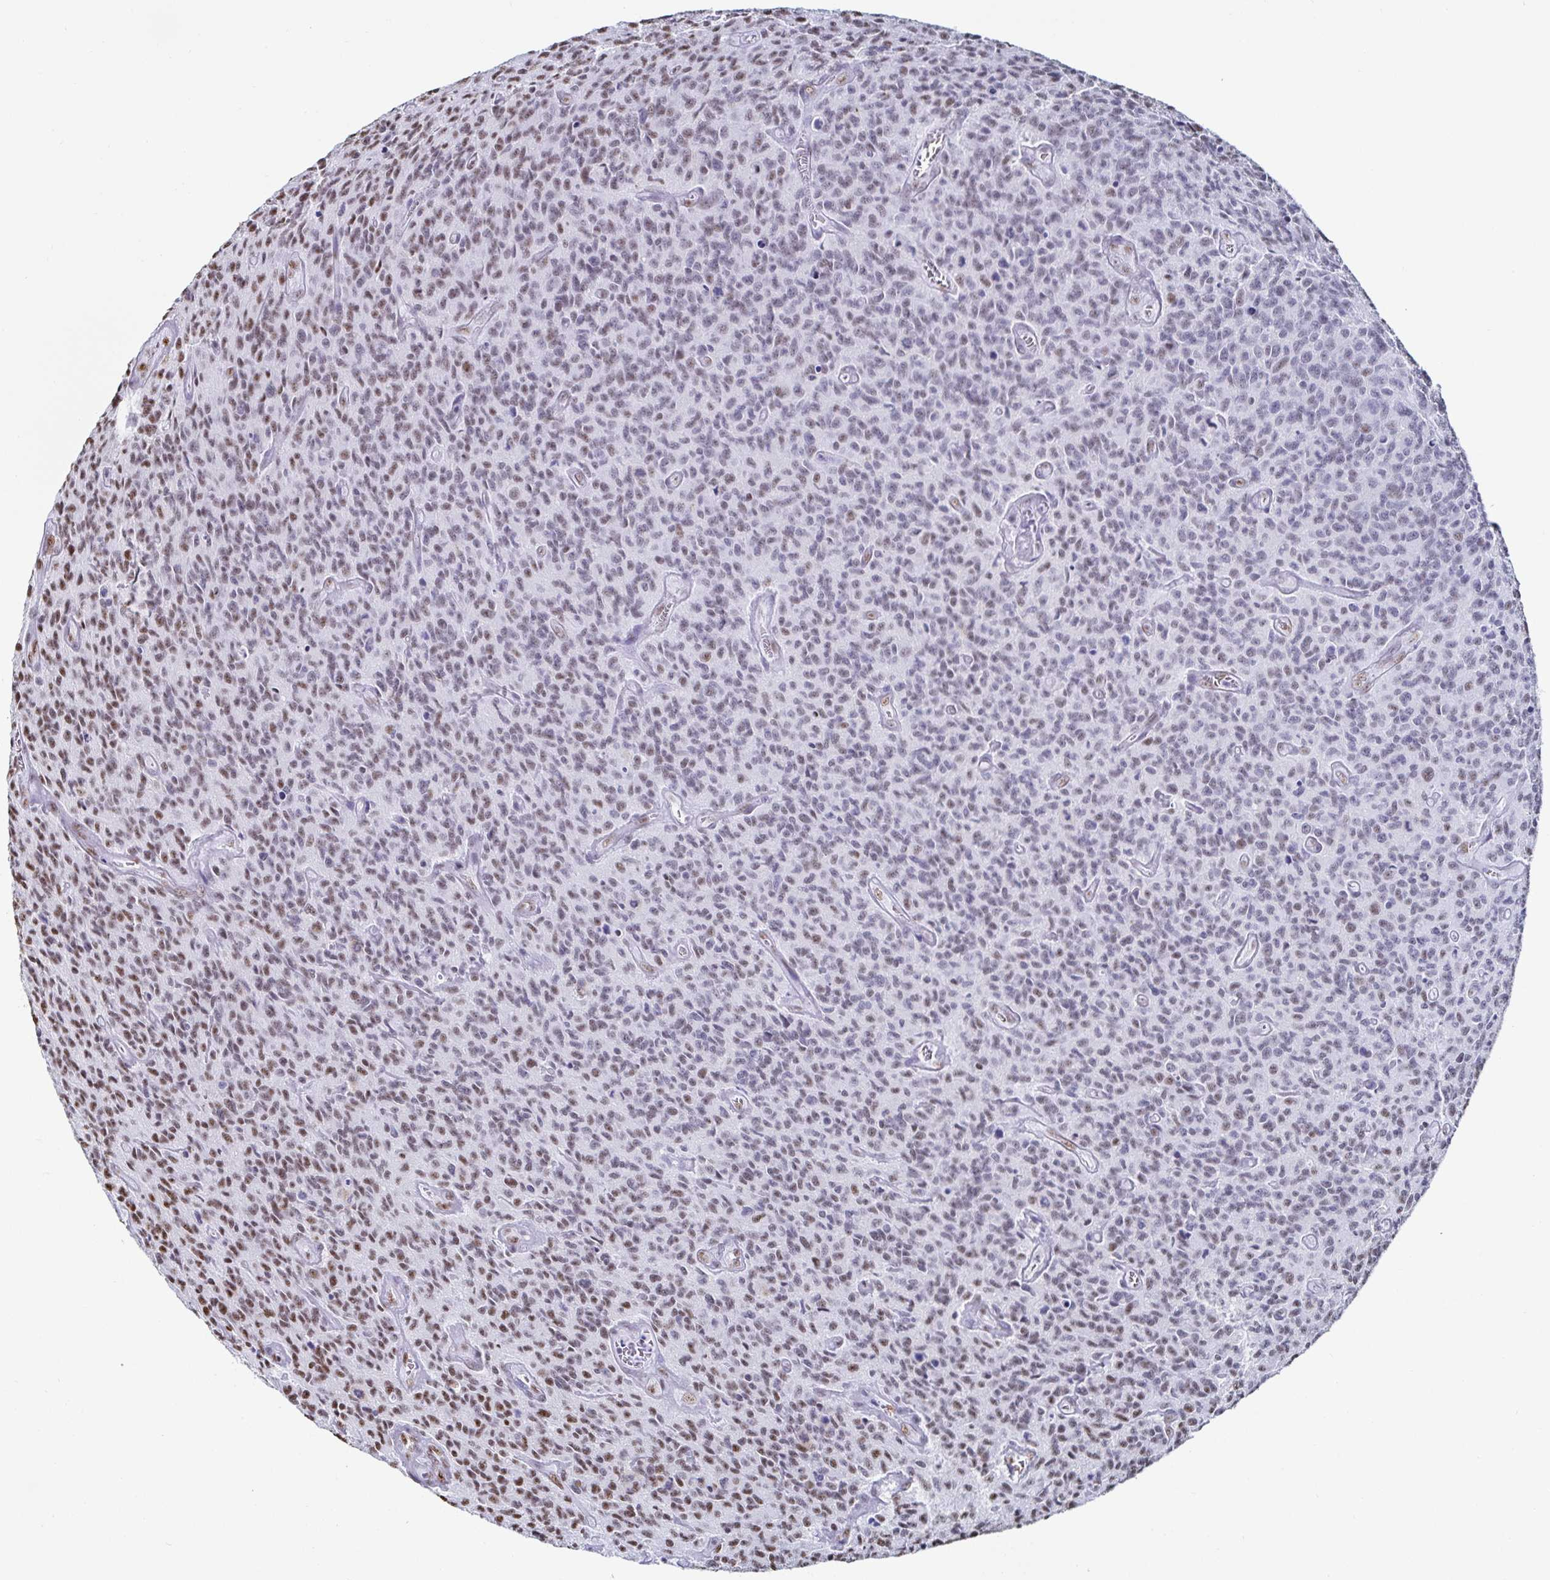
{"staining": {"intensity": "moderate", "quantity": "25%-75%", "location": "nuclear"}, "tissue": "glioma", "cell_type": "Tumor cells", "image_type": "cancer", "snomed": [{"axis": "morphology", "description": "Glioma, malignant, High grade"}, {"axis": "topography", "description": "Brain"}], "caption": "A micrograph of glioma stained for a protein reveals moderate nuclear brown staining in tumor cells.", "gene": "DDX39B", "patient": {"sex": "male", "age": 76}}